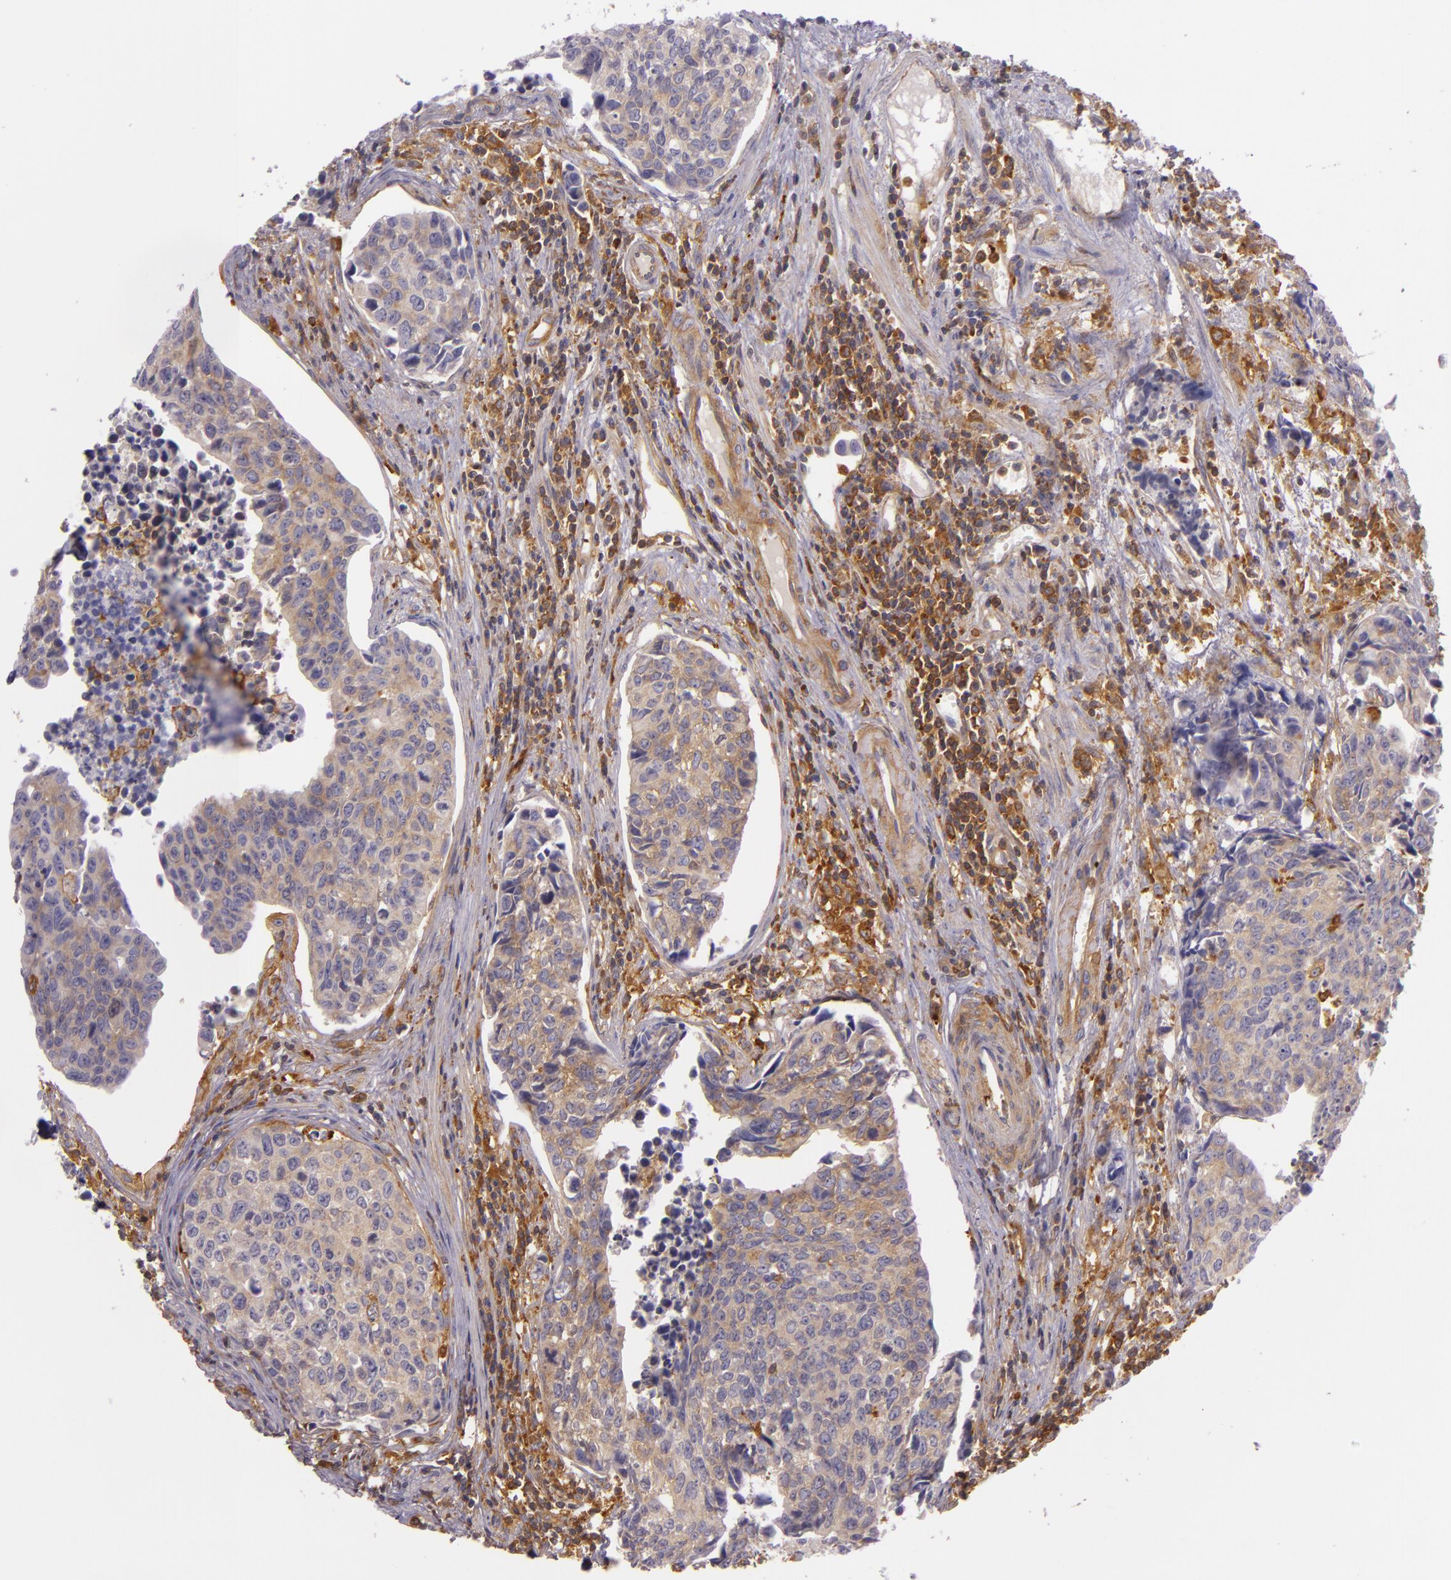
{"staining": {"intensity": "moderate", "quantity": ">75%", "location": "cytoplasmic/membranous"}, "tissue": "urothelial cancer", "cell_type": "Tumor cells", "image_type": "cancer", "snomed": [{"axis": "morphology", "description": "Urothelial carcinoma, High grade"}, {"axis": "topography", "description": "Urinary bladder"}], "caption": "Protein expression analysis of urothelial cancer shows moderate cytoplasmic/membranous expression in about >75% of tumor cells.", "gene": "TLN1", "patient": {"sex": "male", "age": 81}}